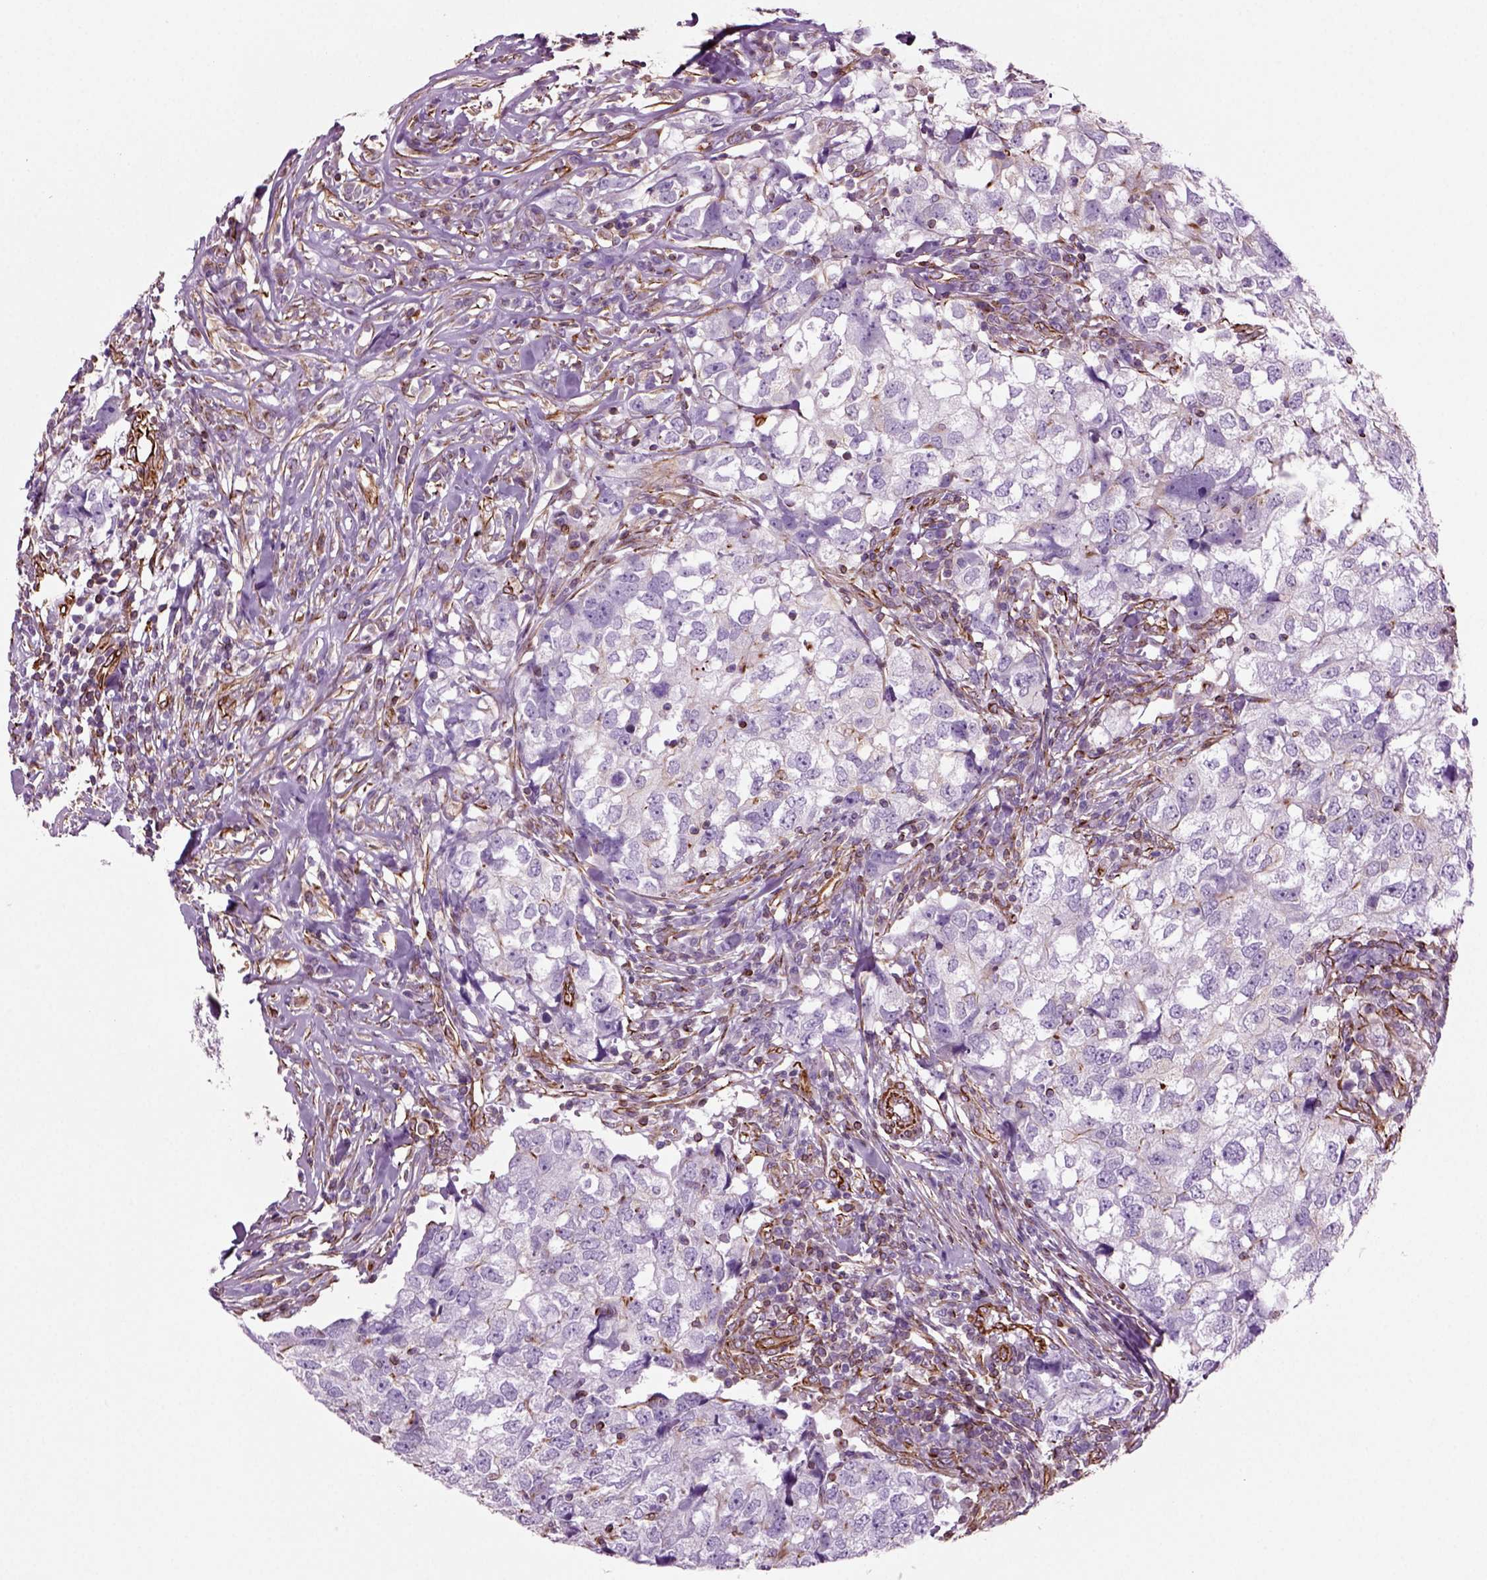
{"staining": {"intensity": "negative", "quantity": "none", "location": "none"}, "tissue": "breast cancer", "cell_type": "Tumor cells", "image_type": "cancer", "snomed": [{"axis": "morphology", "description": "Duct carcinoma"}, {"axis": "topography", "description": "Breast"}], "caption": "Immunohistochemical staining of human breast cancer (intraductal carcinoma) demonstrates no significant staining in tumor cells. (DAB immunohistochemistry visualized using brightfield microscopy, high magnification).", "gene": "ACER3", "patient": {"sex": "female", "age": 30}}